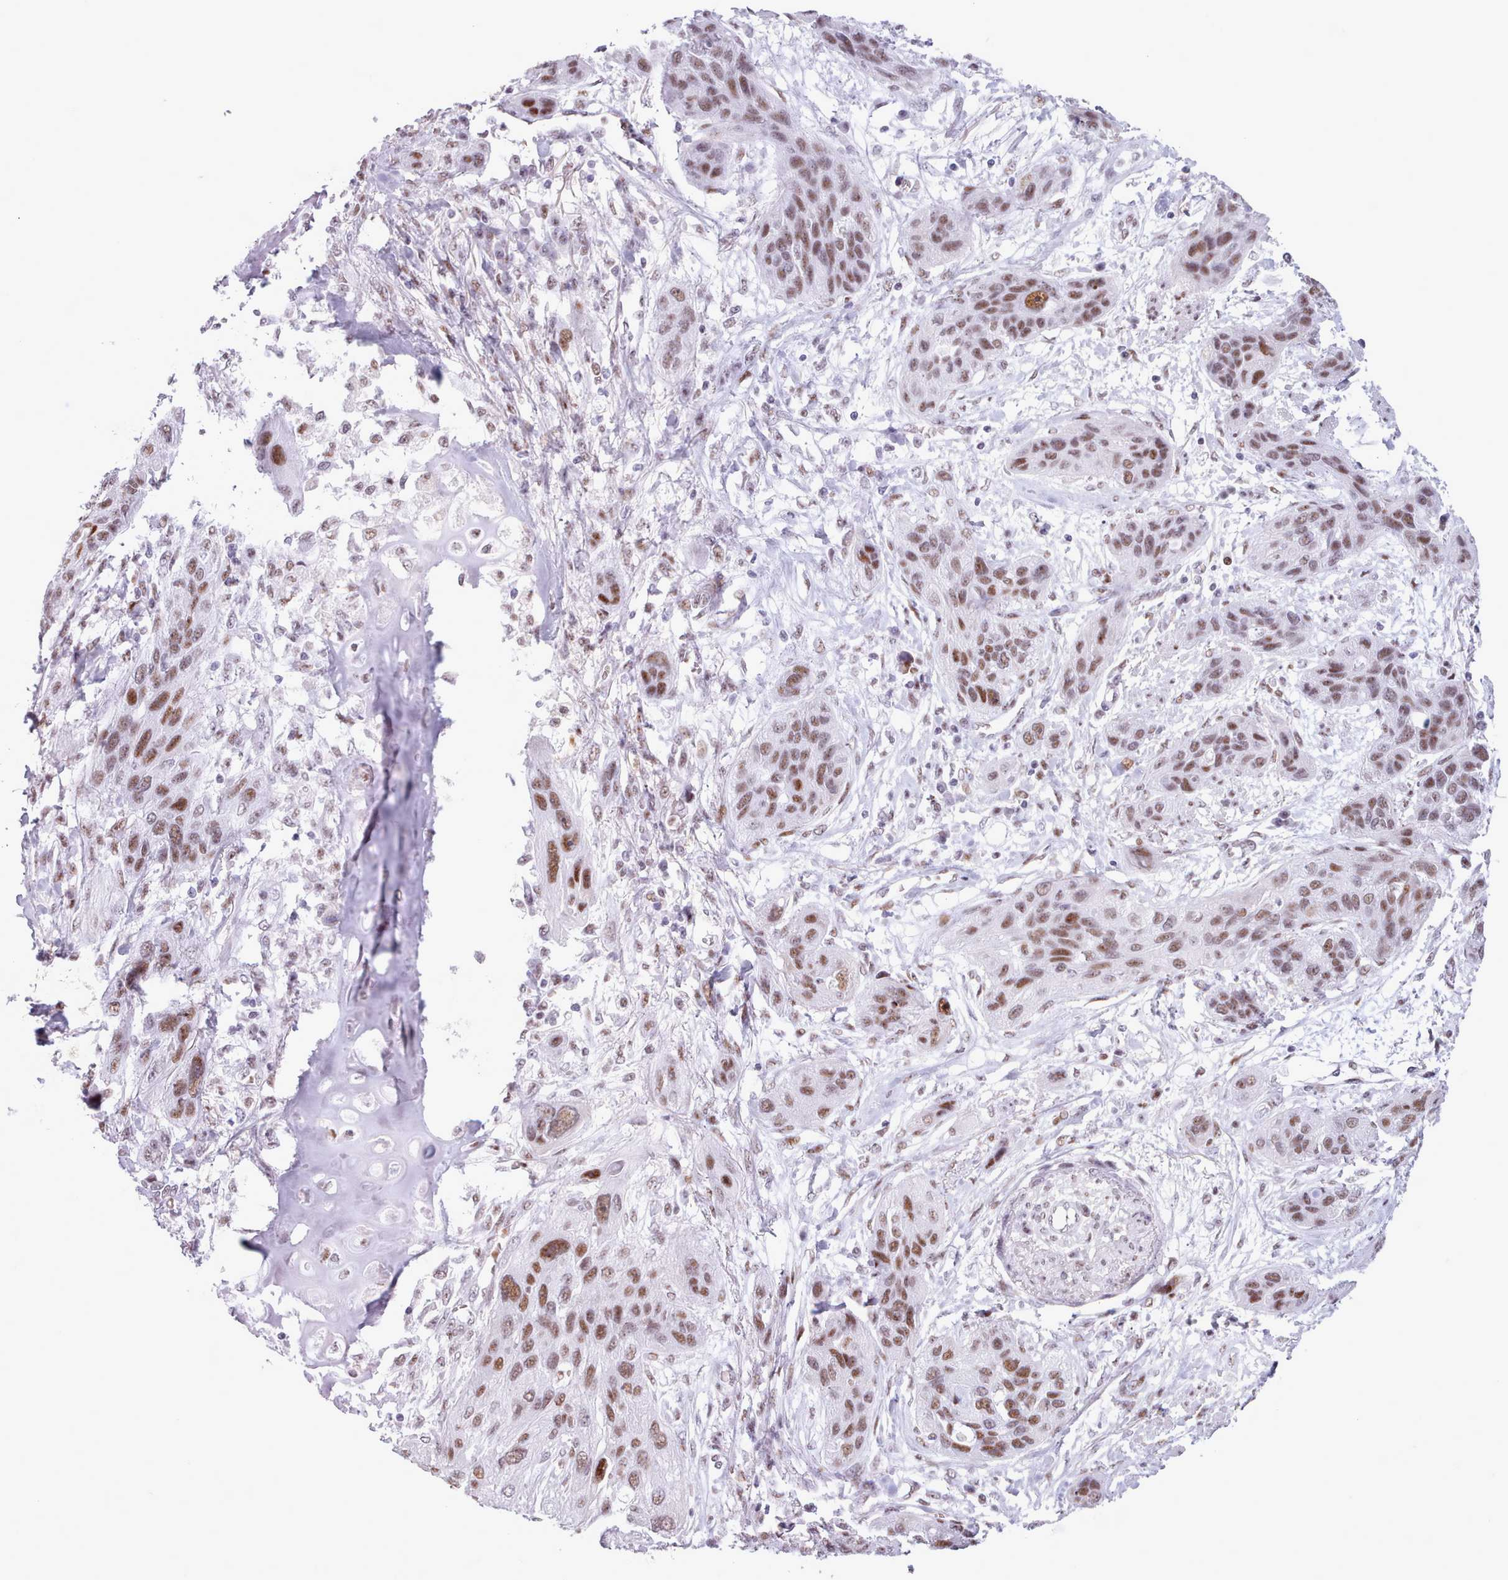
{"staining": {"intensity": "moderate", "quantity": ">75%", "location": "nuclear"}, "tissue": "lung cancer", "cell_type": "Tumor cells", "image_type": "cancer", "snomed": [{"axis": "morphology", "description": "Squamous cell carcinoma, NOS"}, {"axis": "topography", "description": "Lung"}], "caption": "A brown stain highlights moderate nuclear expression of a protein in human squamous cell carcinoma (lung) tumor cells. (Stains: DAB (3,3'-diaminobenzidine) in brown, nuclei in blue, Microscopy: brightfield microscopy at high magnification).", "gene": "SRSF4", "patient": {"sex": "female", "age": 70}}